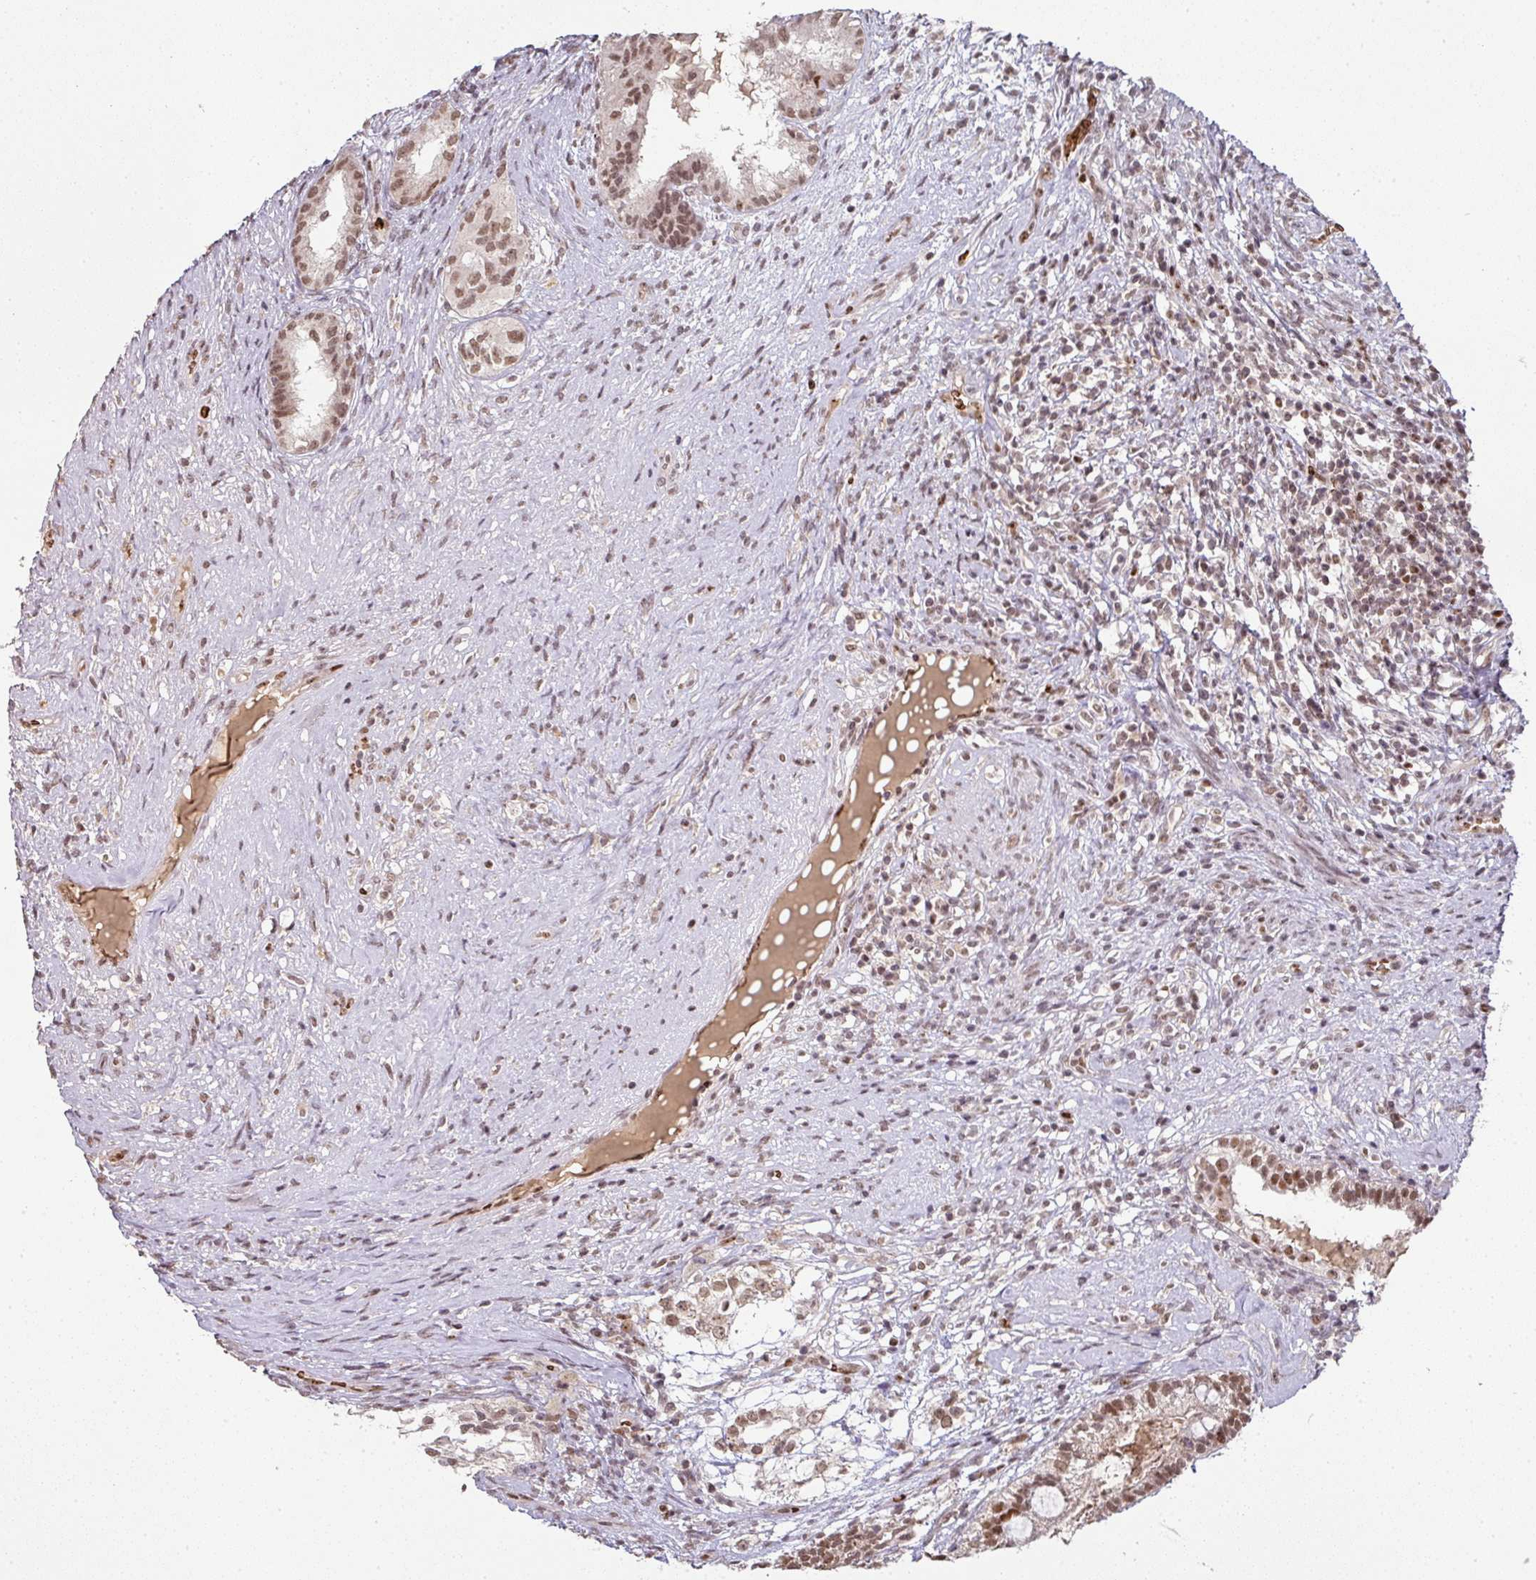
{"staining": {"intensity": "moderate", "quantity": ">75%", "location": "nuclear"}, "tissue": "testis cancer", "cell_type": "Tumor cells", "image_type": "cancer", "snomed": [{"axis": "morphology", "description": "Seminoma, NOS"}, {"axis": "morphology", "description": "Carcinoma, Embryonal, NOS"}, {"axis": "topography", "description": "Testis"}], "caption": "This histopathology image exhibits IHC staining of embryonal carcinoma (testis), with medium moderate nuclear expression in approximately >75% of tumor cells.", "gene": "NEIL1", "patient": {"sex": "male", "age": 41}}